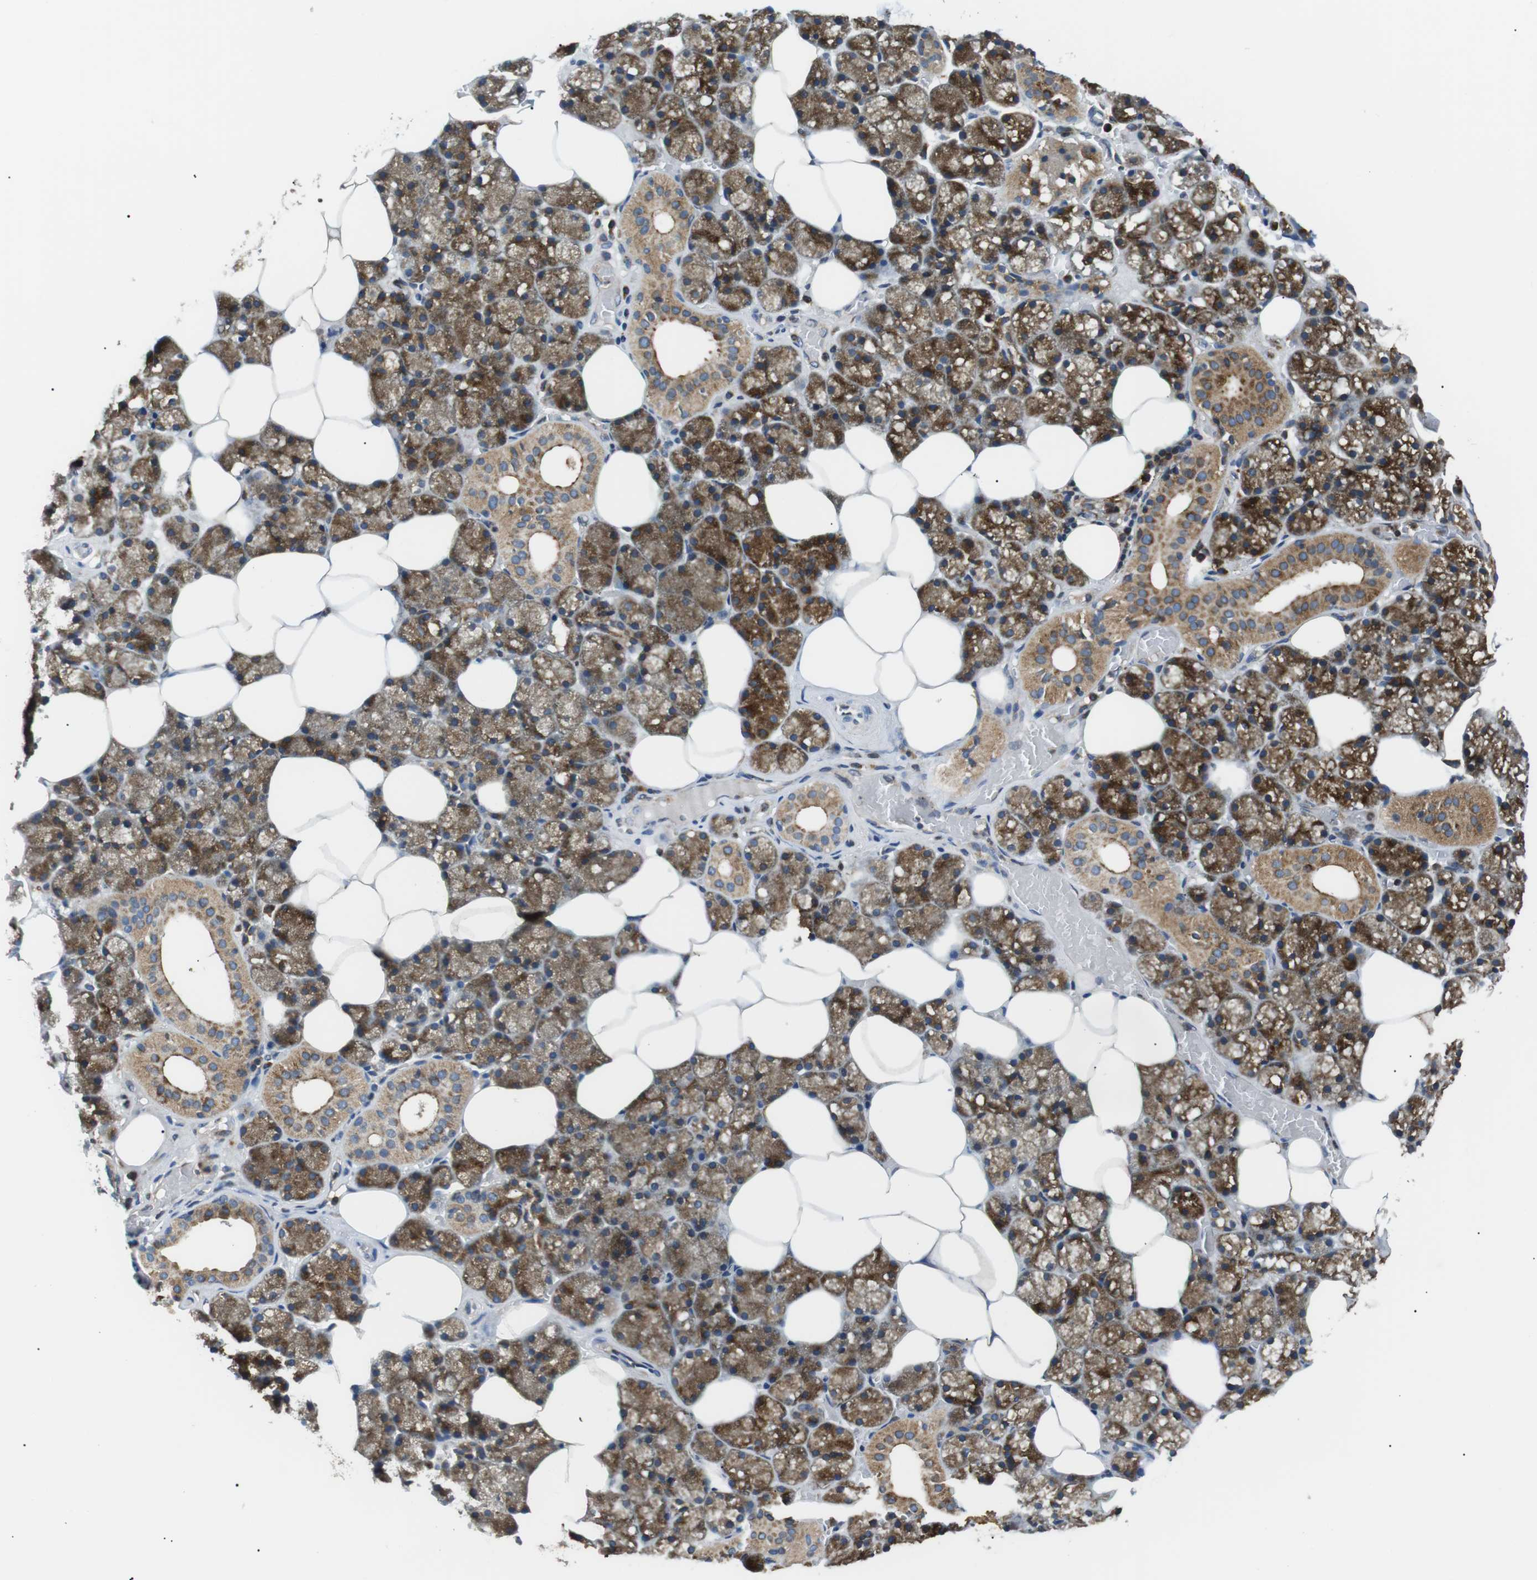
{"staining": {"intensity": "strong", "quantity": ">75%", "location": "cytoplasmic/membranous"}, "tissue": "salivary gland", "cell_type": "Glandular cells", "image_type": "normal", "snomed": [{"axis": "morphology", "description": "Normal tissue, NOS"}, {"axis": "topography", "description": "Salivary gland"}], "caption": "Glandular cells reveal high levels of strong cytoplasmic/membranous positivity in approximately >75% of cells in normal human salivary gland. (Brightfield microscopy of DAB IHC at high magnification).", "gene": "RAB9A", "patient": {"sex": "male", "age": 62}}